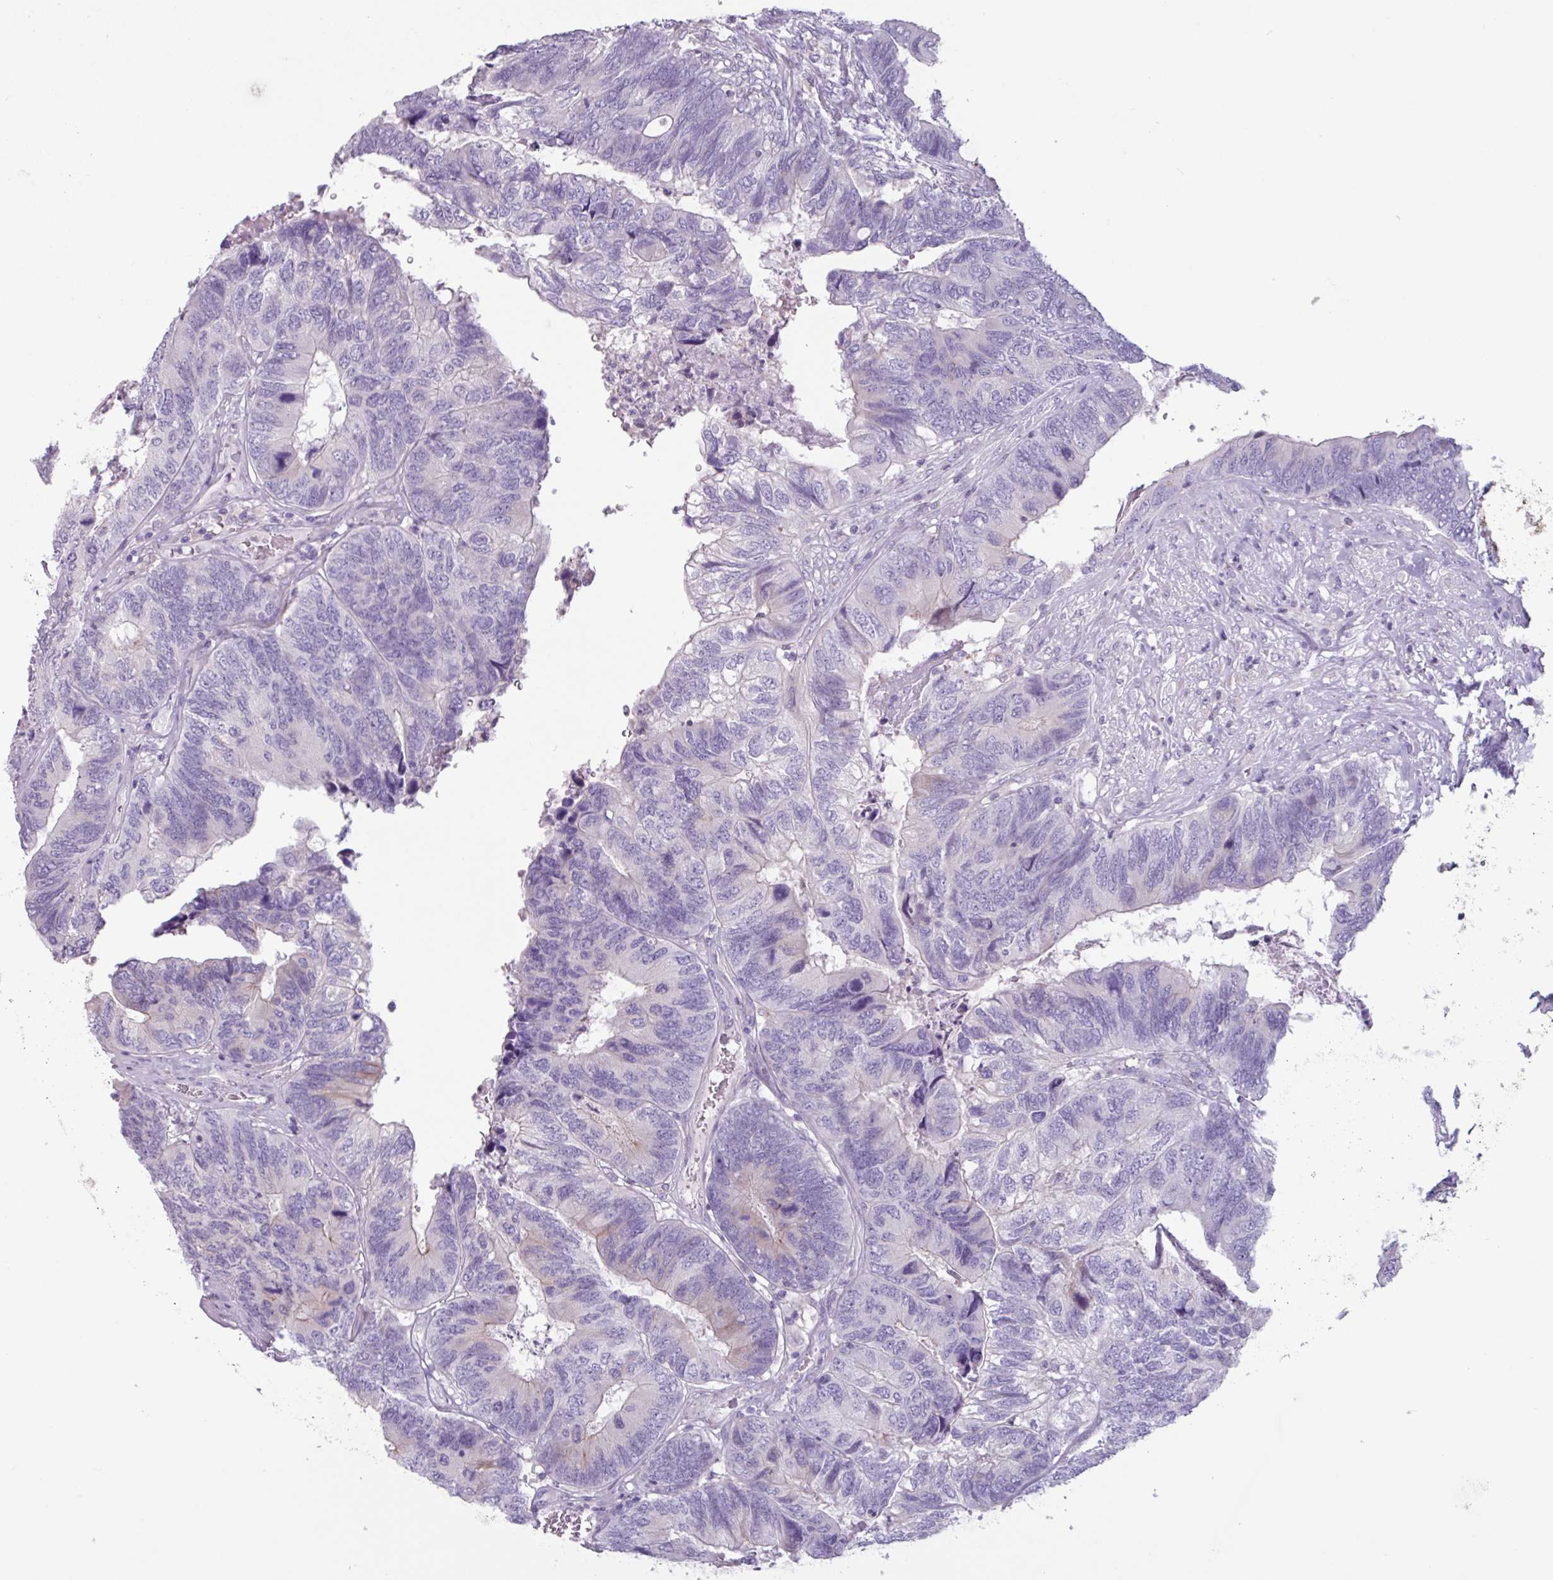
{"staining": {"intensity": "weak", "quantity": "<25%", "location": "cytoplasmic/membranous"}, "tissue": "colorectal cancer", "cell_type": "Tumor cells", "image_type": "cancer", "snomed": [{"axis": "morphology", "description": "Adenocarcinoma, NOS"}, {"axis": "topography", "description": "Colon"}], "caption": "Tumor cells show no significant protein expression in colorectal adenocarcinoma.", "gene": "ADGRE1", "patient": {"sex": "female", "age": 67}}